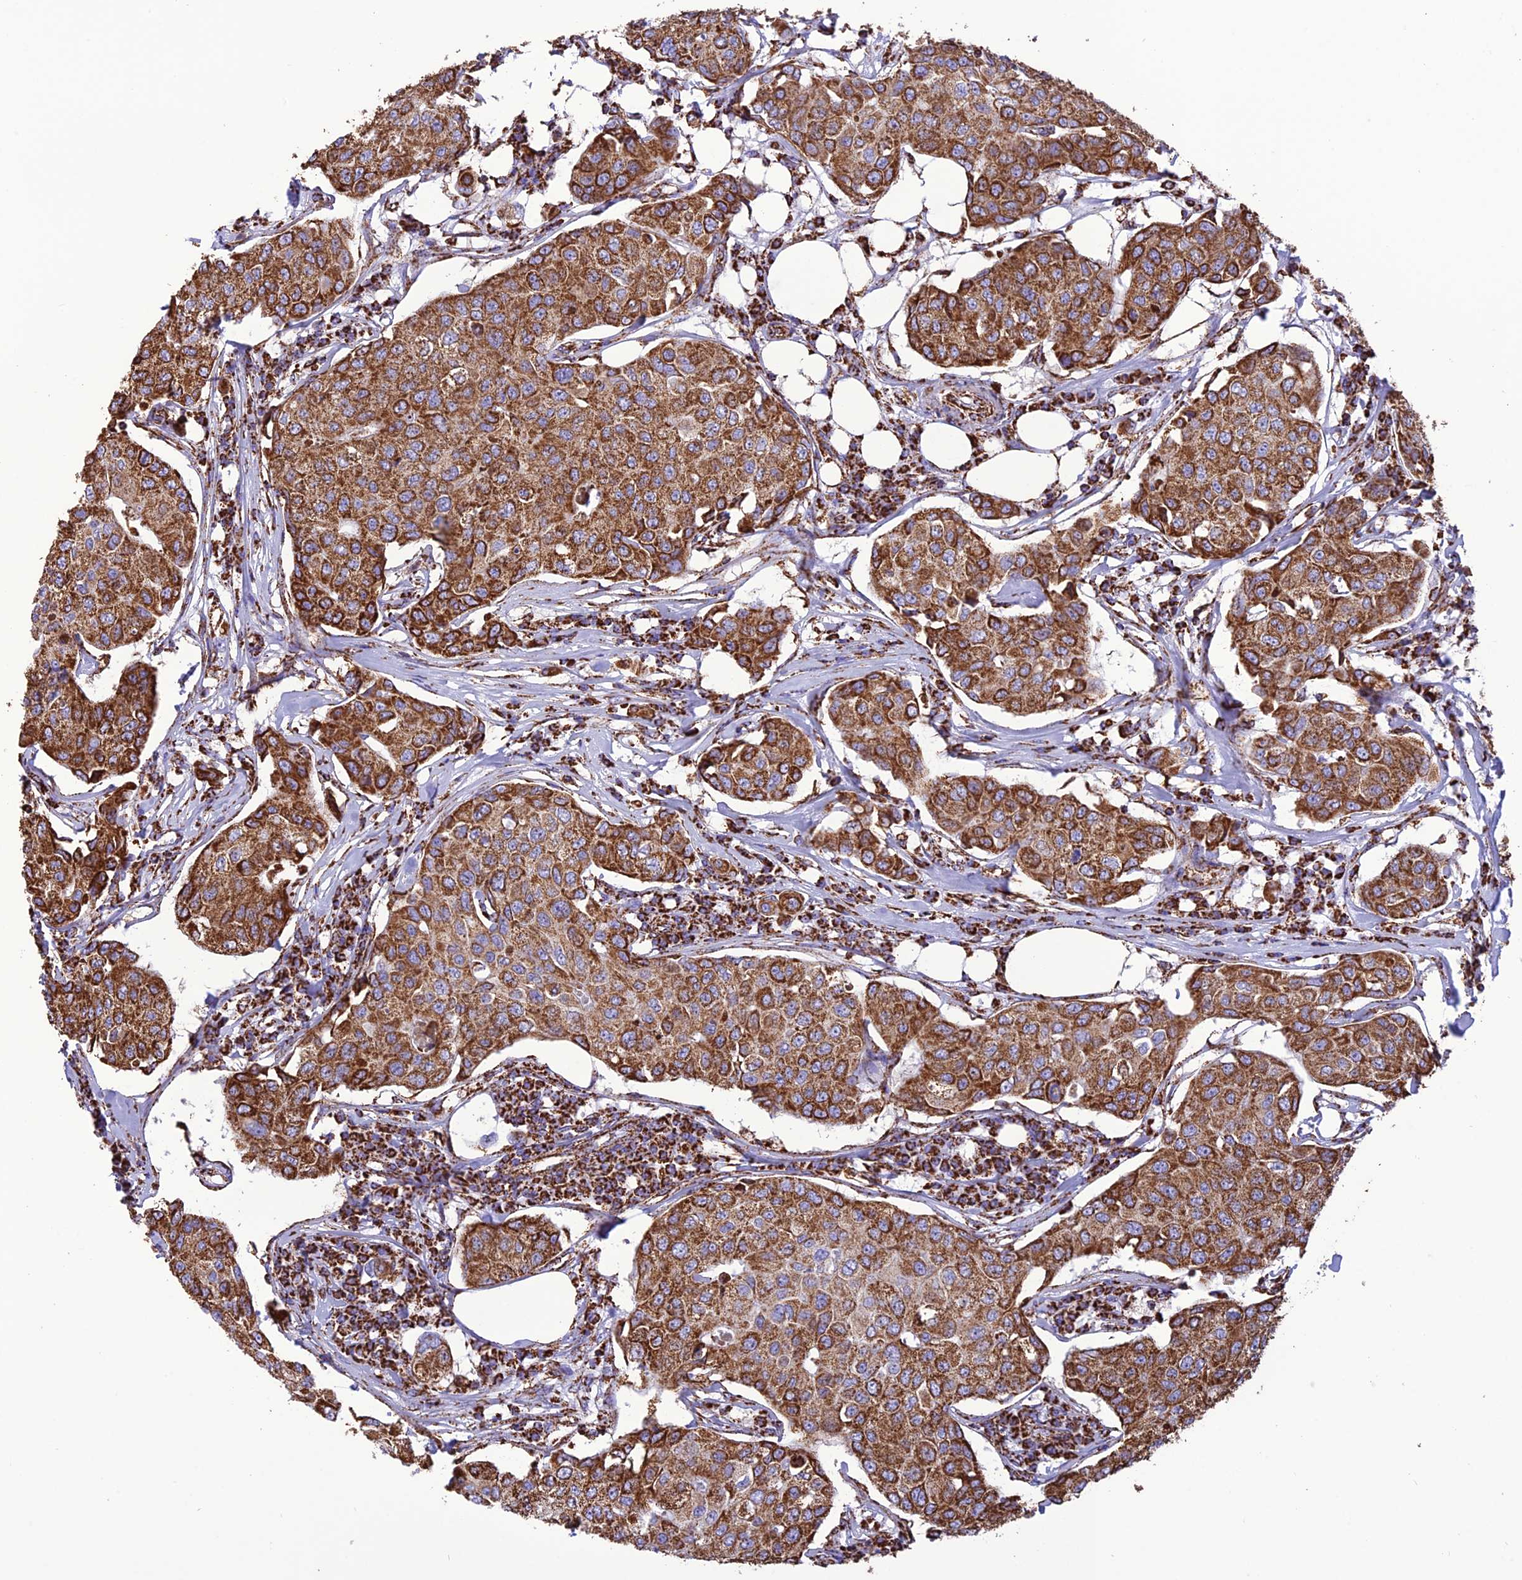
{"staining": {"intensity": "strong", "quantity": ">75%", "location": "cytoplasmic/membranous"}, "tissue": "breast cancer", "cell_type": "Tumor cells", "image_type": "cancer", "snomed": [{"axis": "morphology", "description": "Duct carcinoma"}, {"axis": "topography", "description": "Breast"}], "caption": "Protein expression analysis of human invasive ductal carcinoma (breast) reveals strong cytoplasmic/membranous staining in approximately >75% of tumor cells. (DAB (3,3'-diaminobenzidine) IHC, brown staining for protein, blue staining for nuclei).", "gene": "NDUFAF1", "patient": {"sex": "female", "age": 80}}